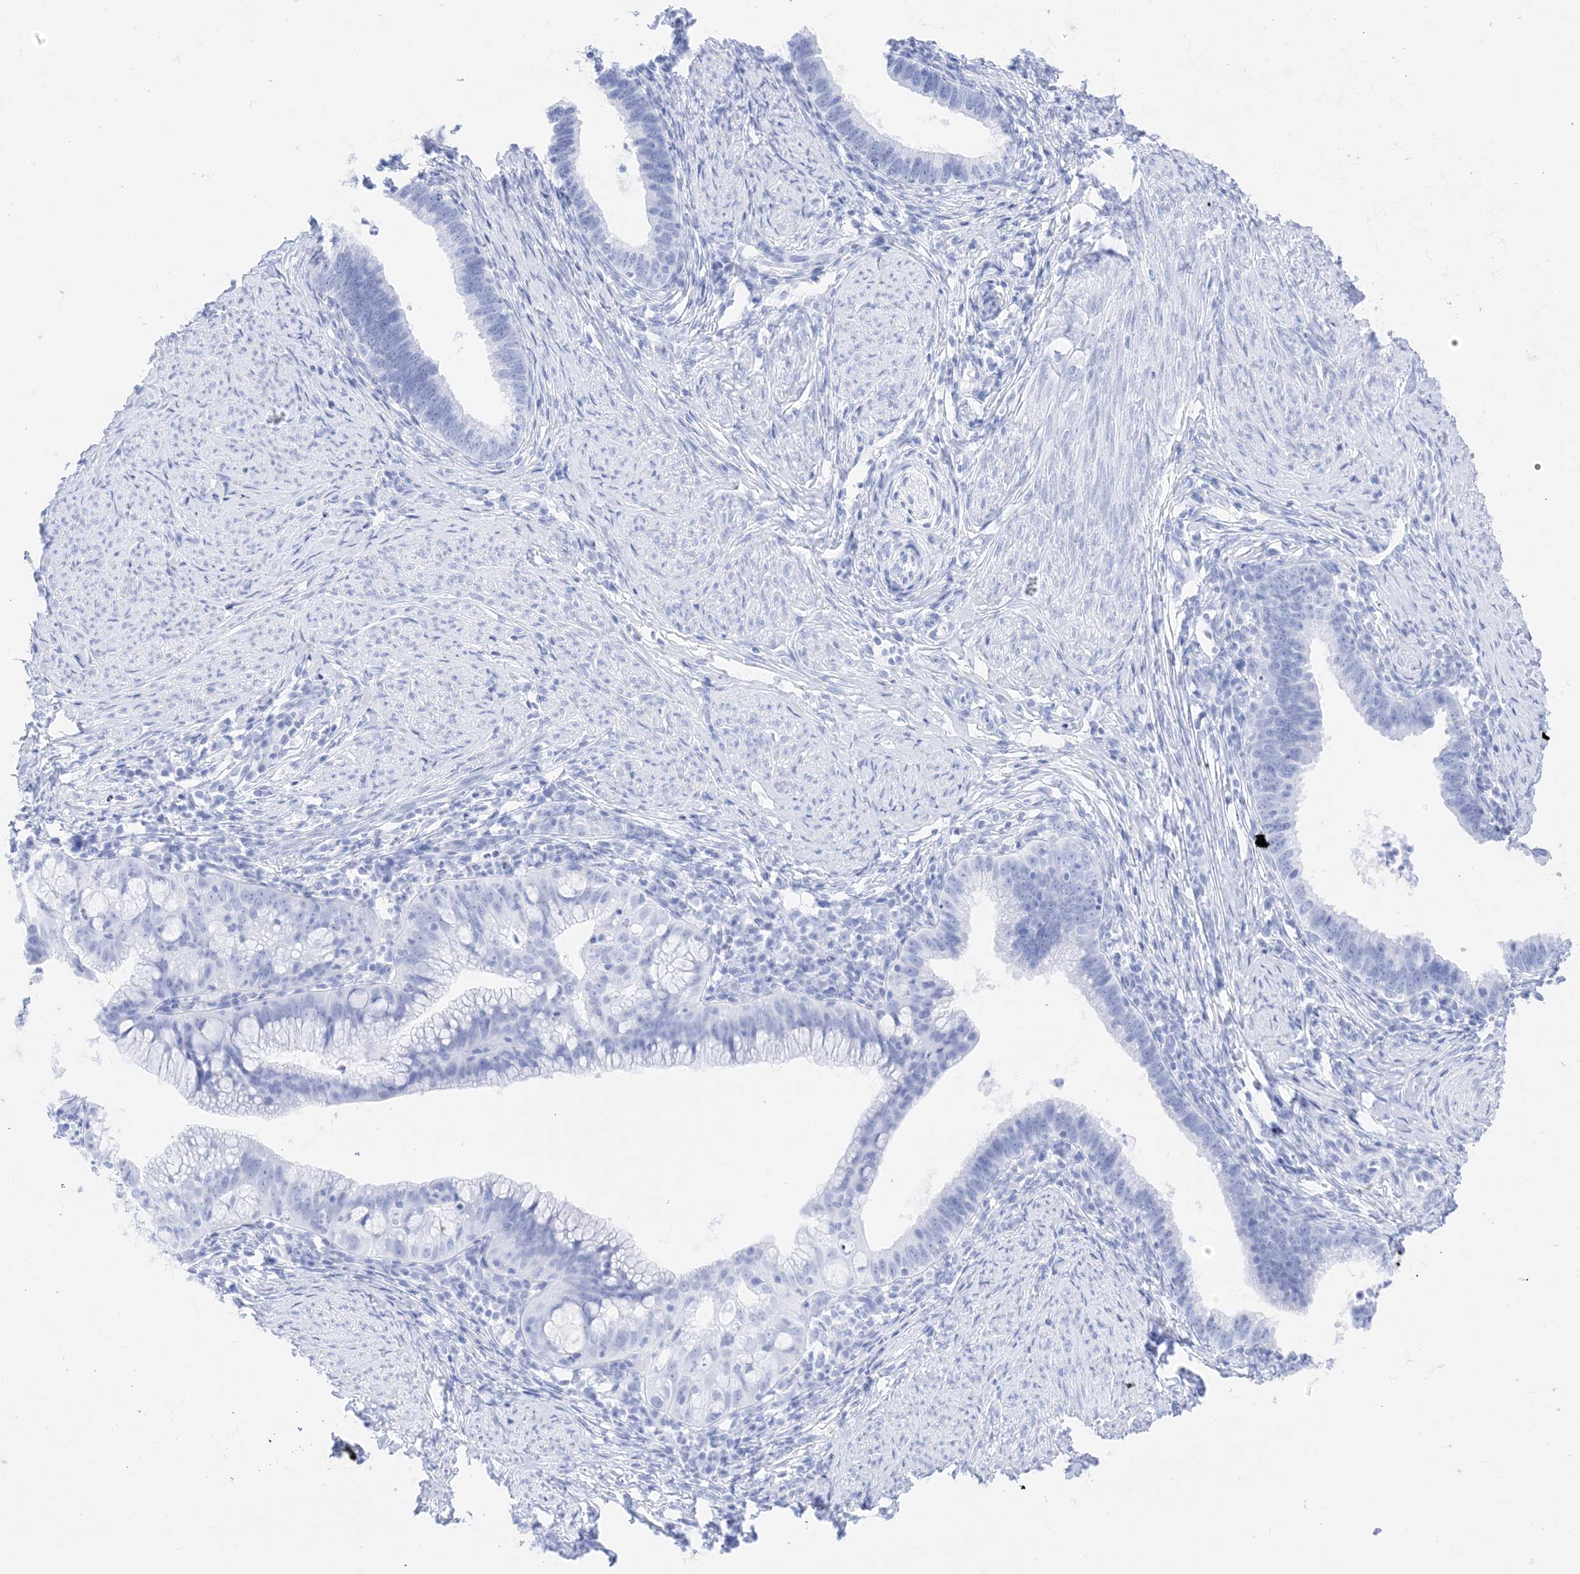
{"staining": {"intensity": "negative", "quantity": "none", "location": "none"}, "tissue": "cervical cancer", "cell_type": "Tumor cells", "image_type": "cancer", "snomed": [{"axis": "morphology", "description": "Adenocarcinoma, NOS"}, {"axis": "topography", "description": "Cervix"}], "caption": "IHC photomicrograph of human cervical cancer stained for a protein (brown), which exhibits no expression in tumor cells.", "gene": "MUC17", "patient": {"sex": "female", "age": 36}}